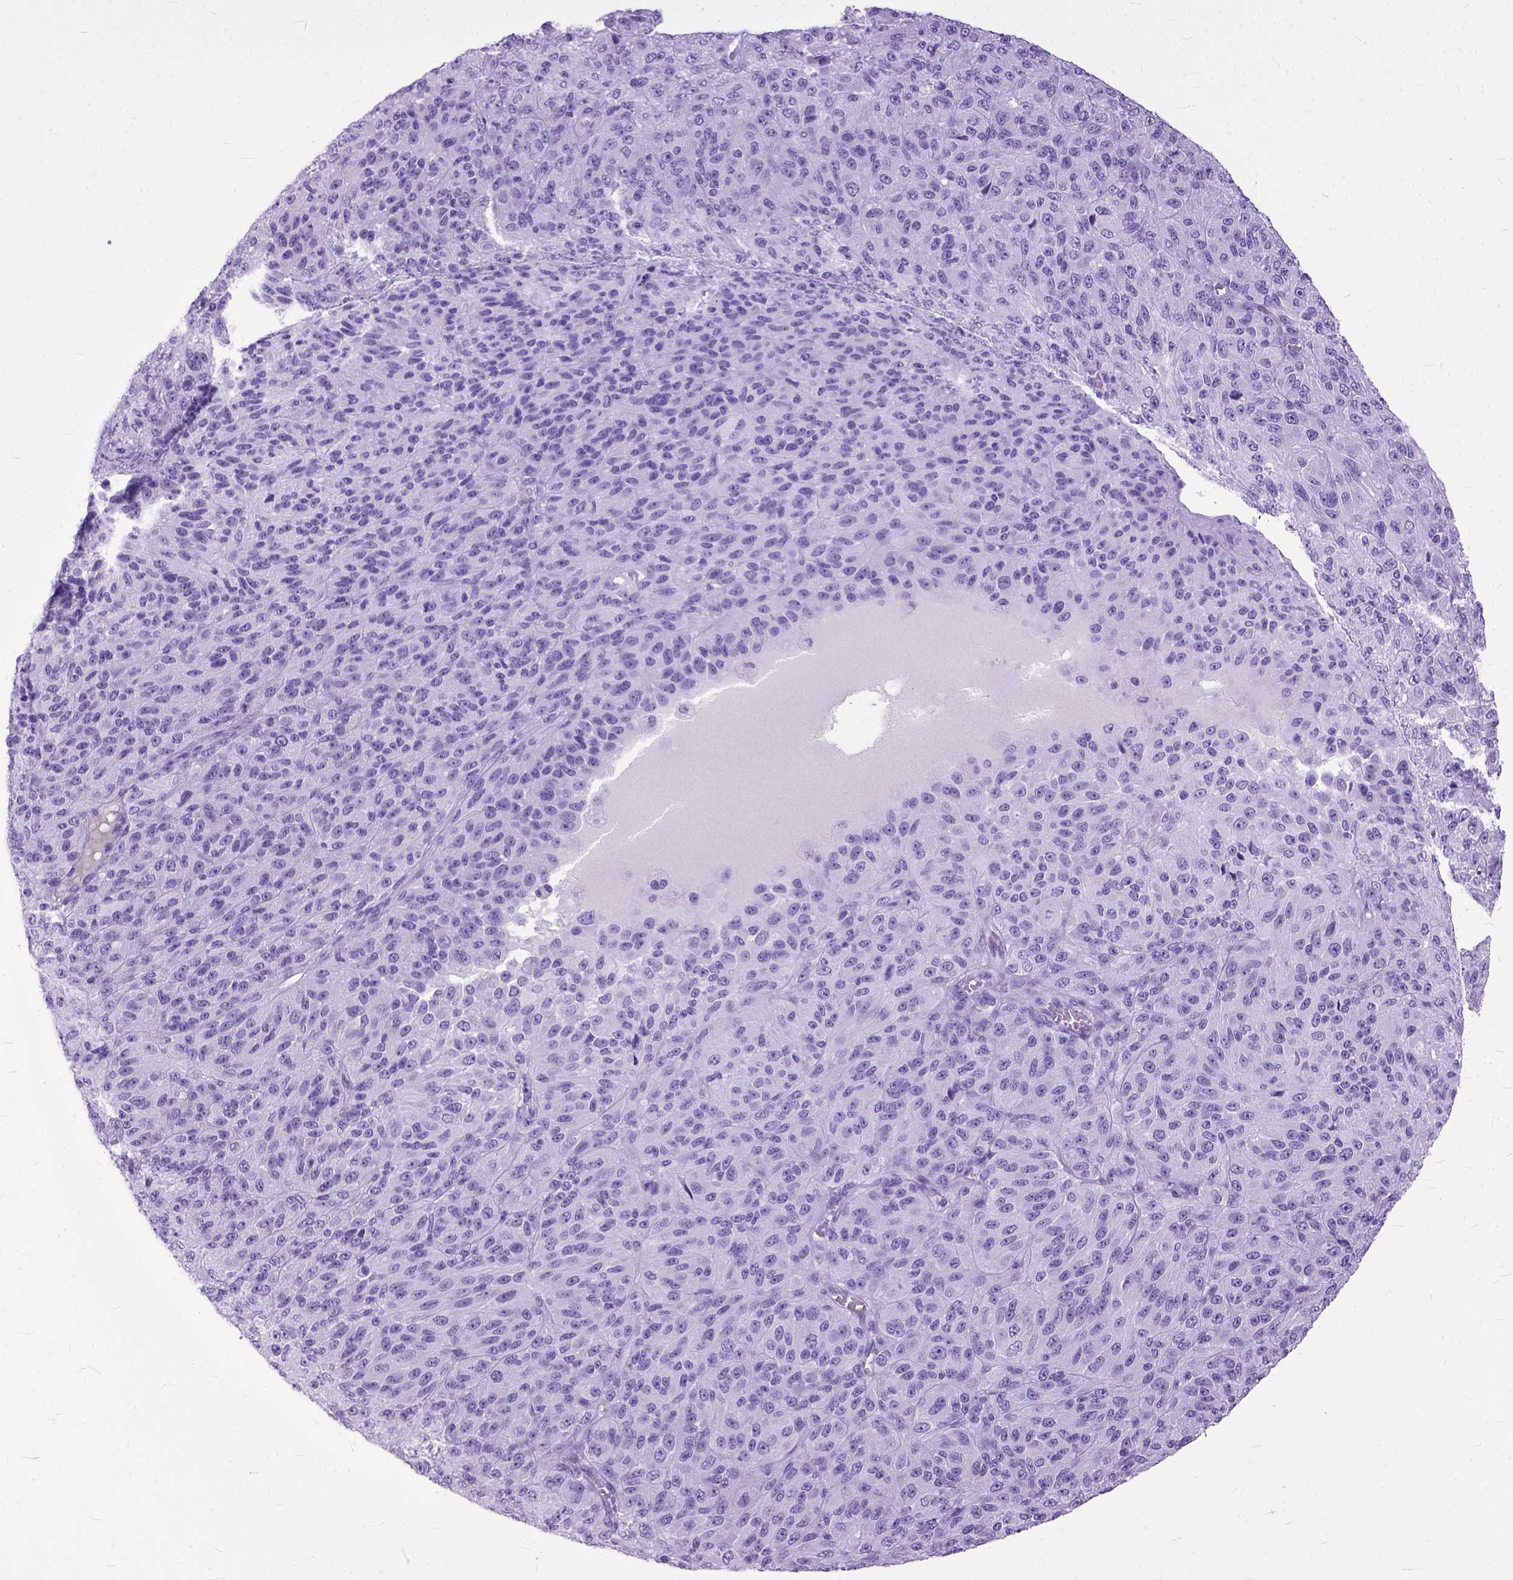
{"staining": {"intensity": "negative", "quantity": "none", "location": "none"}, "tissue": "melanoma", "cell_type": "Tumor cells", "image_type": "cancer", "snomed": [{"axis": "morphology", "description": "Malignant melanoma, Metastatic site"}, {"axis": "topography", "description": "Brain"}], "caption": "Immunohistochemistry (IHC) image of neoplastic tissue: melanoma stained with DAB (3,3'-diaminobenzidine) exhibits no significant protein expression in tumor cells.", "gene": "GNGT1", "patient": {"sex": "female", "age": 56}}